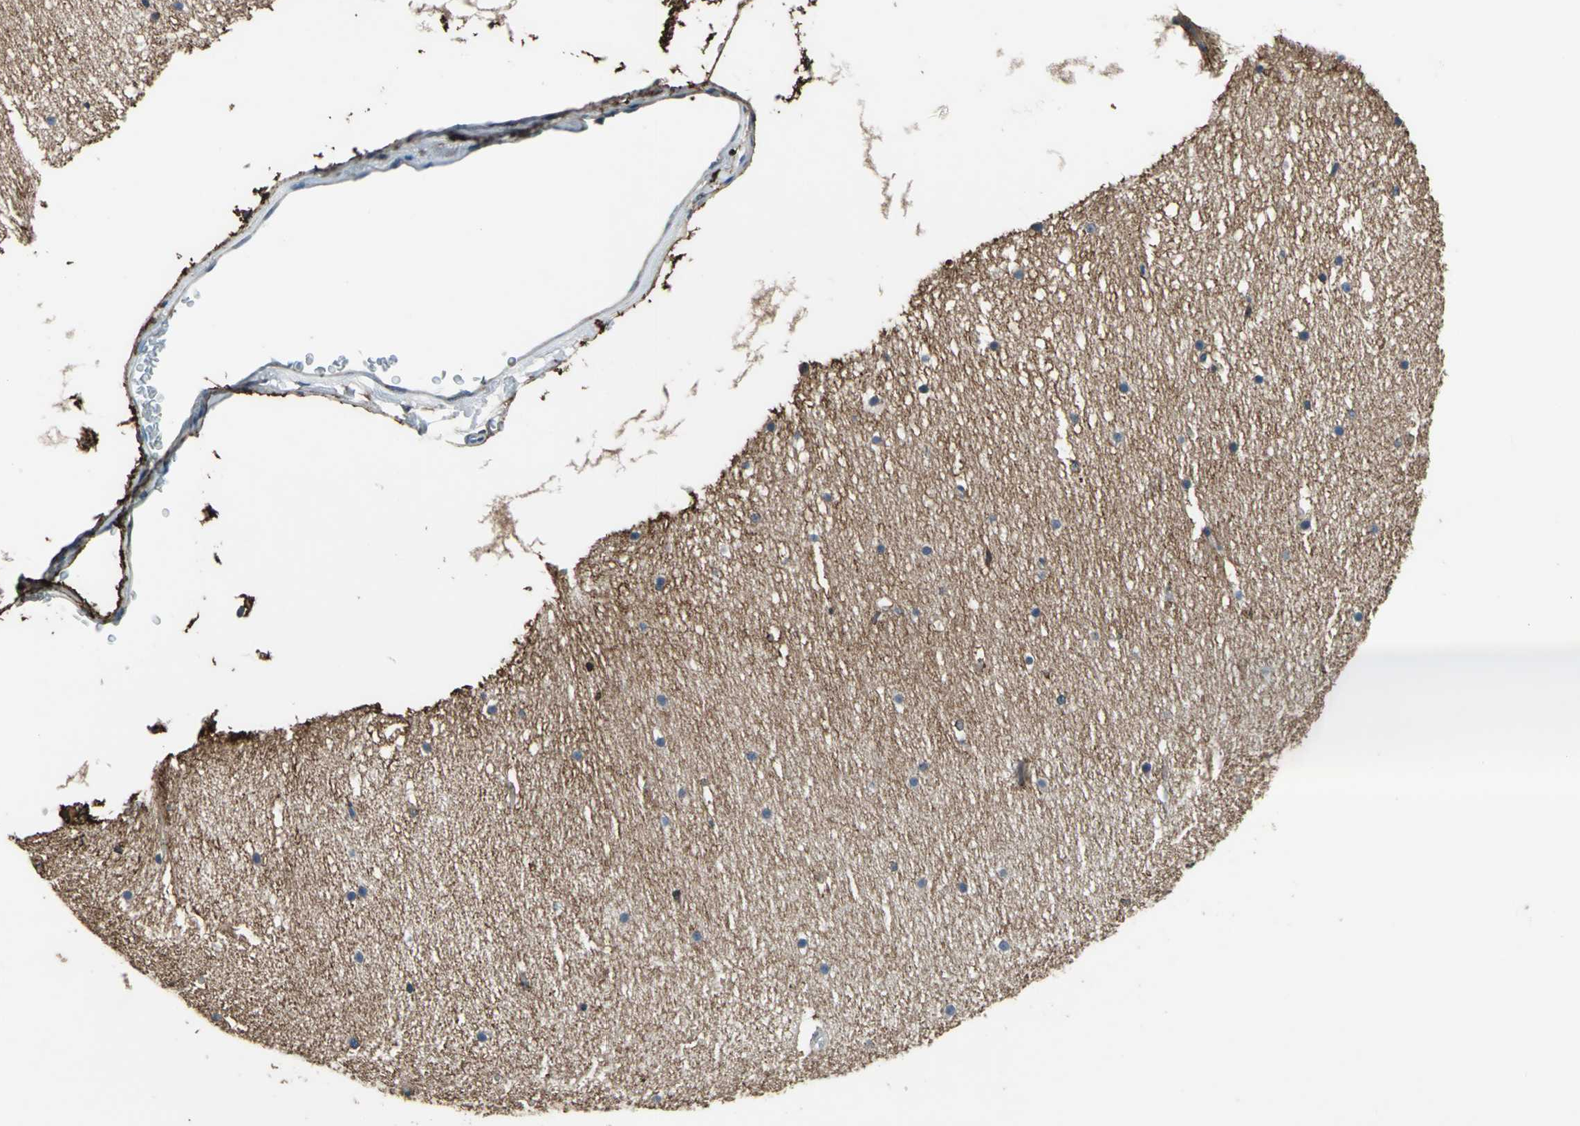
{"staining": {"intensity": "negative", "quantity": "none", "location": "none"}, "tissue": "cerebellum", "cell_type": "Cells in molecular layer", "image_type": "normal", "snomed": [{"axis": "morphology", "description": "Normal tissue, NOS"}, {"axis": "topography", "description": "Cerebellum"}], "caption": "This is an immunohistochemistry micrograph of benign human cerebellum. There is no expression in cells in molecular layer.", "gene": "PRKCA", "patient": {"sex": "female", "age": 19}}